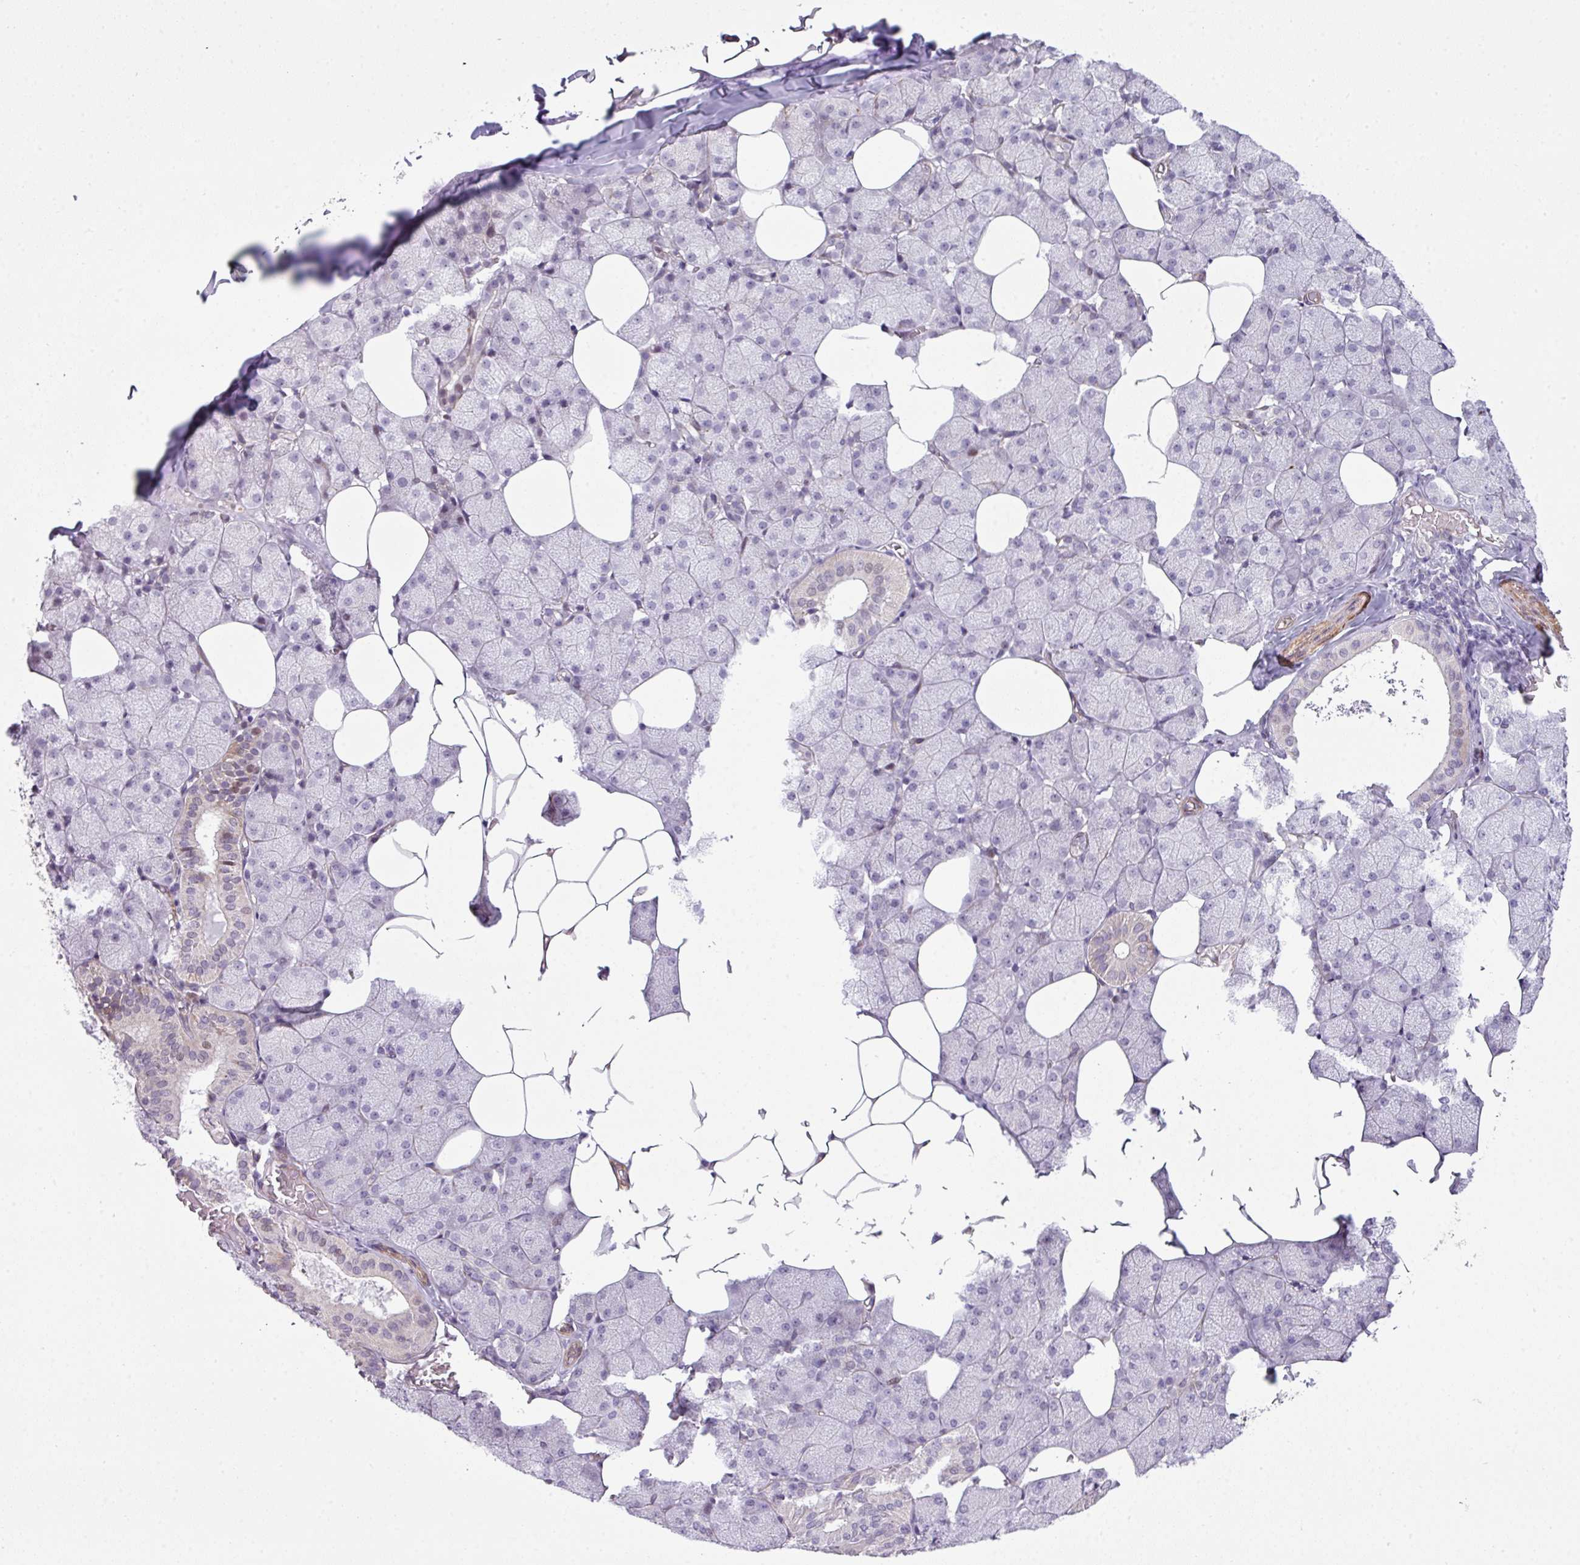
{"staining": {"intensity": "moderate", "quantity": "<25%", "location": "nuclear"}, "tissue": "salivary gland", "cell_type": "Glandular cells", "image_type": "normal", "snomed": [{"axis": "morphology", "description": "Normal tissue, NOS"}, {"axis": "topography", "description": "Salivary gland"}, {"axis": "topography", "description": "Peripheral nerve tissue"}], "caption": "This histopathology image shows benign salivary gland stained with immunohistochemistry (IHC) to label a protein in brown. The nuclear of glandular cells show moderate positivity for the protein. Nuclei are counter-stained blue.", "gene": "ZNF688", "patient": {"sex": "male", "age": 38}}